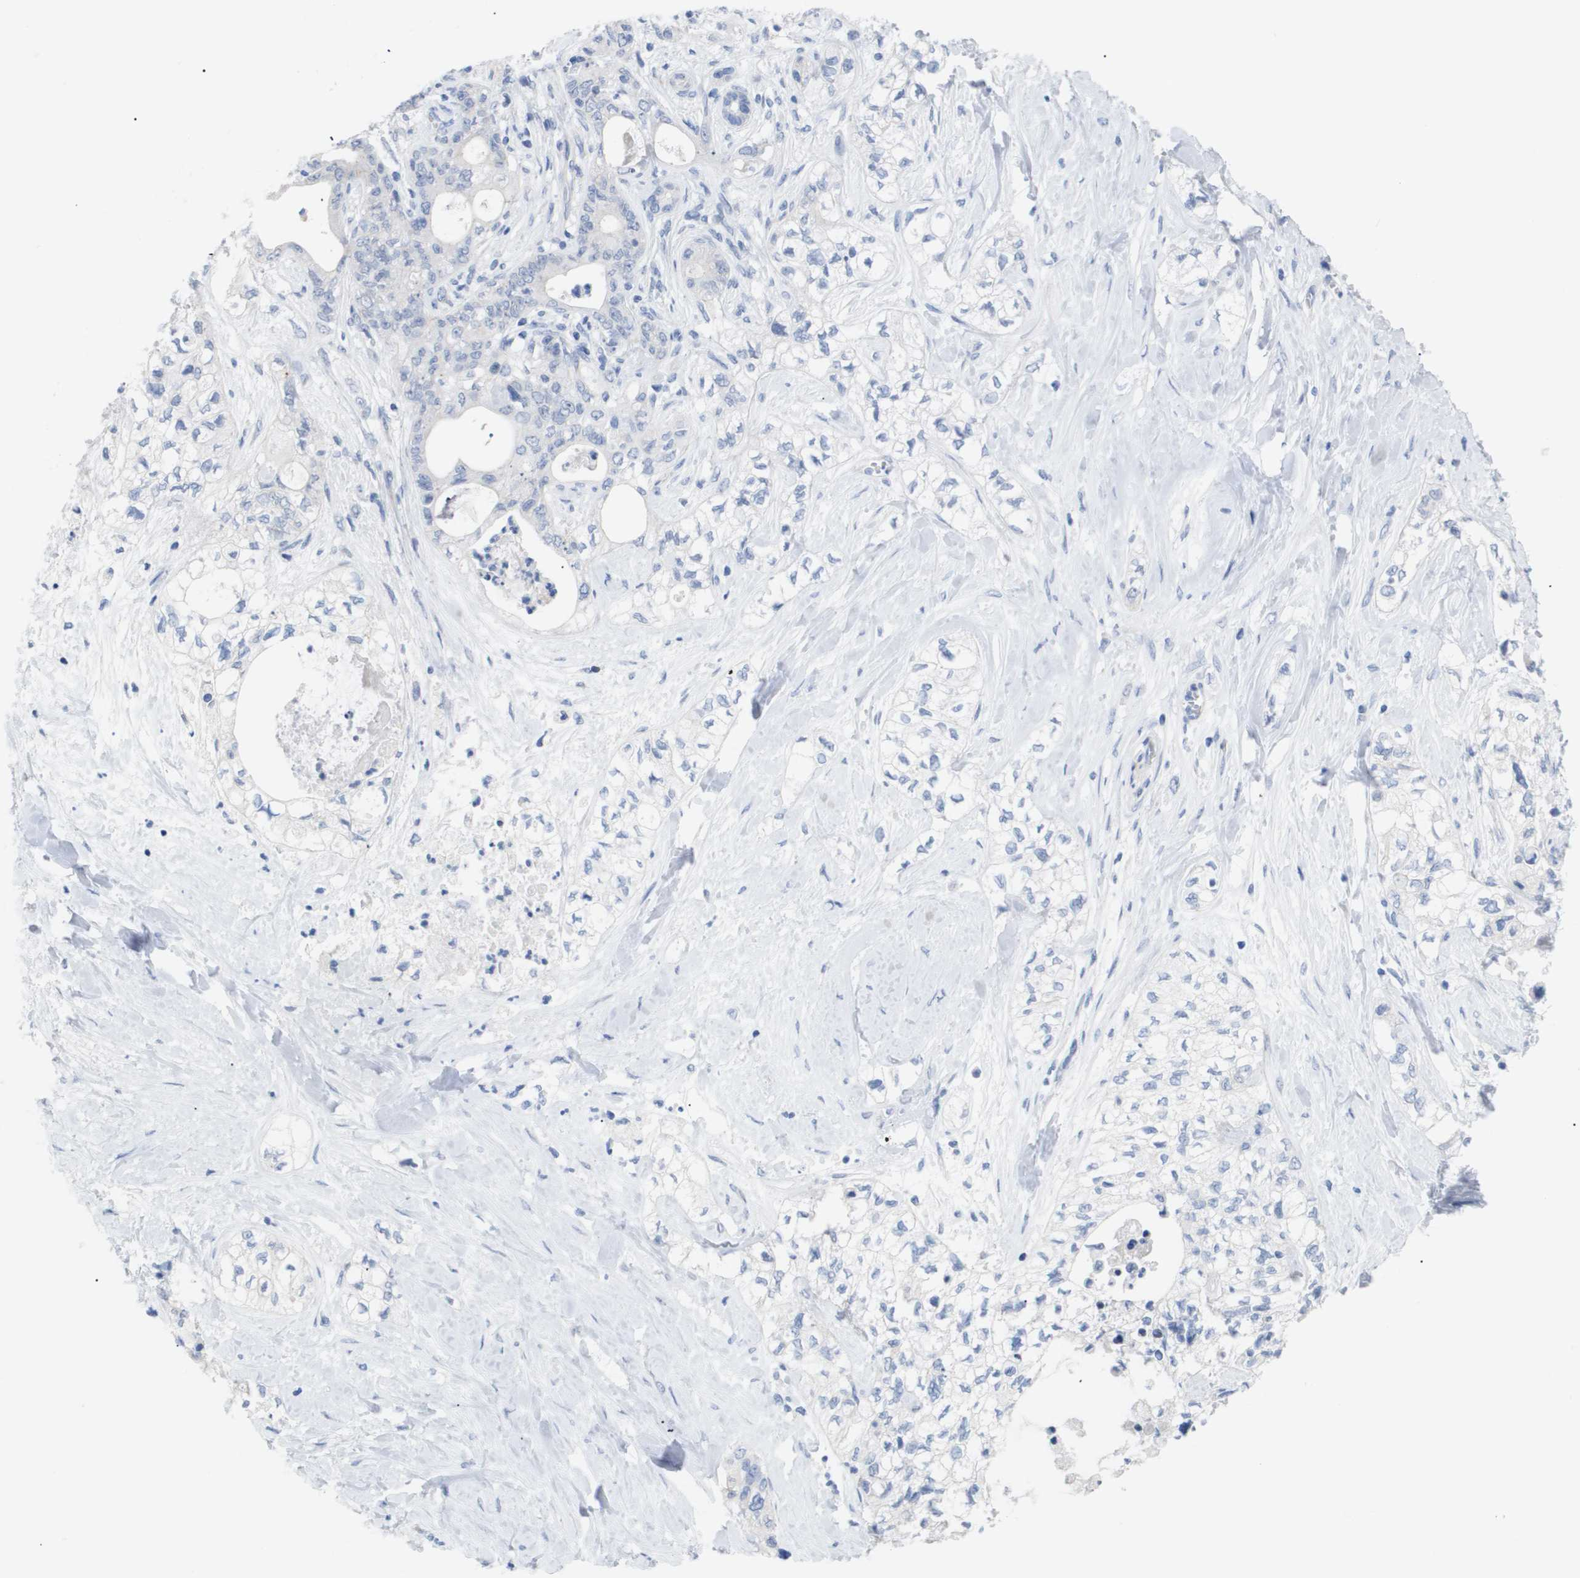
{"staining": {"intensity": "negative", "quantity": "none", "location": "none"}, "tissue": "pancreatic cancer", "cell_type": "Tumor cells", "image_type": "cancer", "snomed": [{"axis": "morphology", "description": "Adenocarcinoma, NOS"}, {"axis": "topography", "description": "Pancreas"}], "caption": "The photomicrograph shows no staining of tumor cells in pancreatic cancer. (DAB (3,3'-diaminobenzidine) IHC visualized using brightfield microscopy, high magnification).", "gene": "CAV3", "patient": {"sex": "male", "age": 70}}